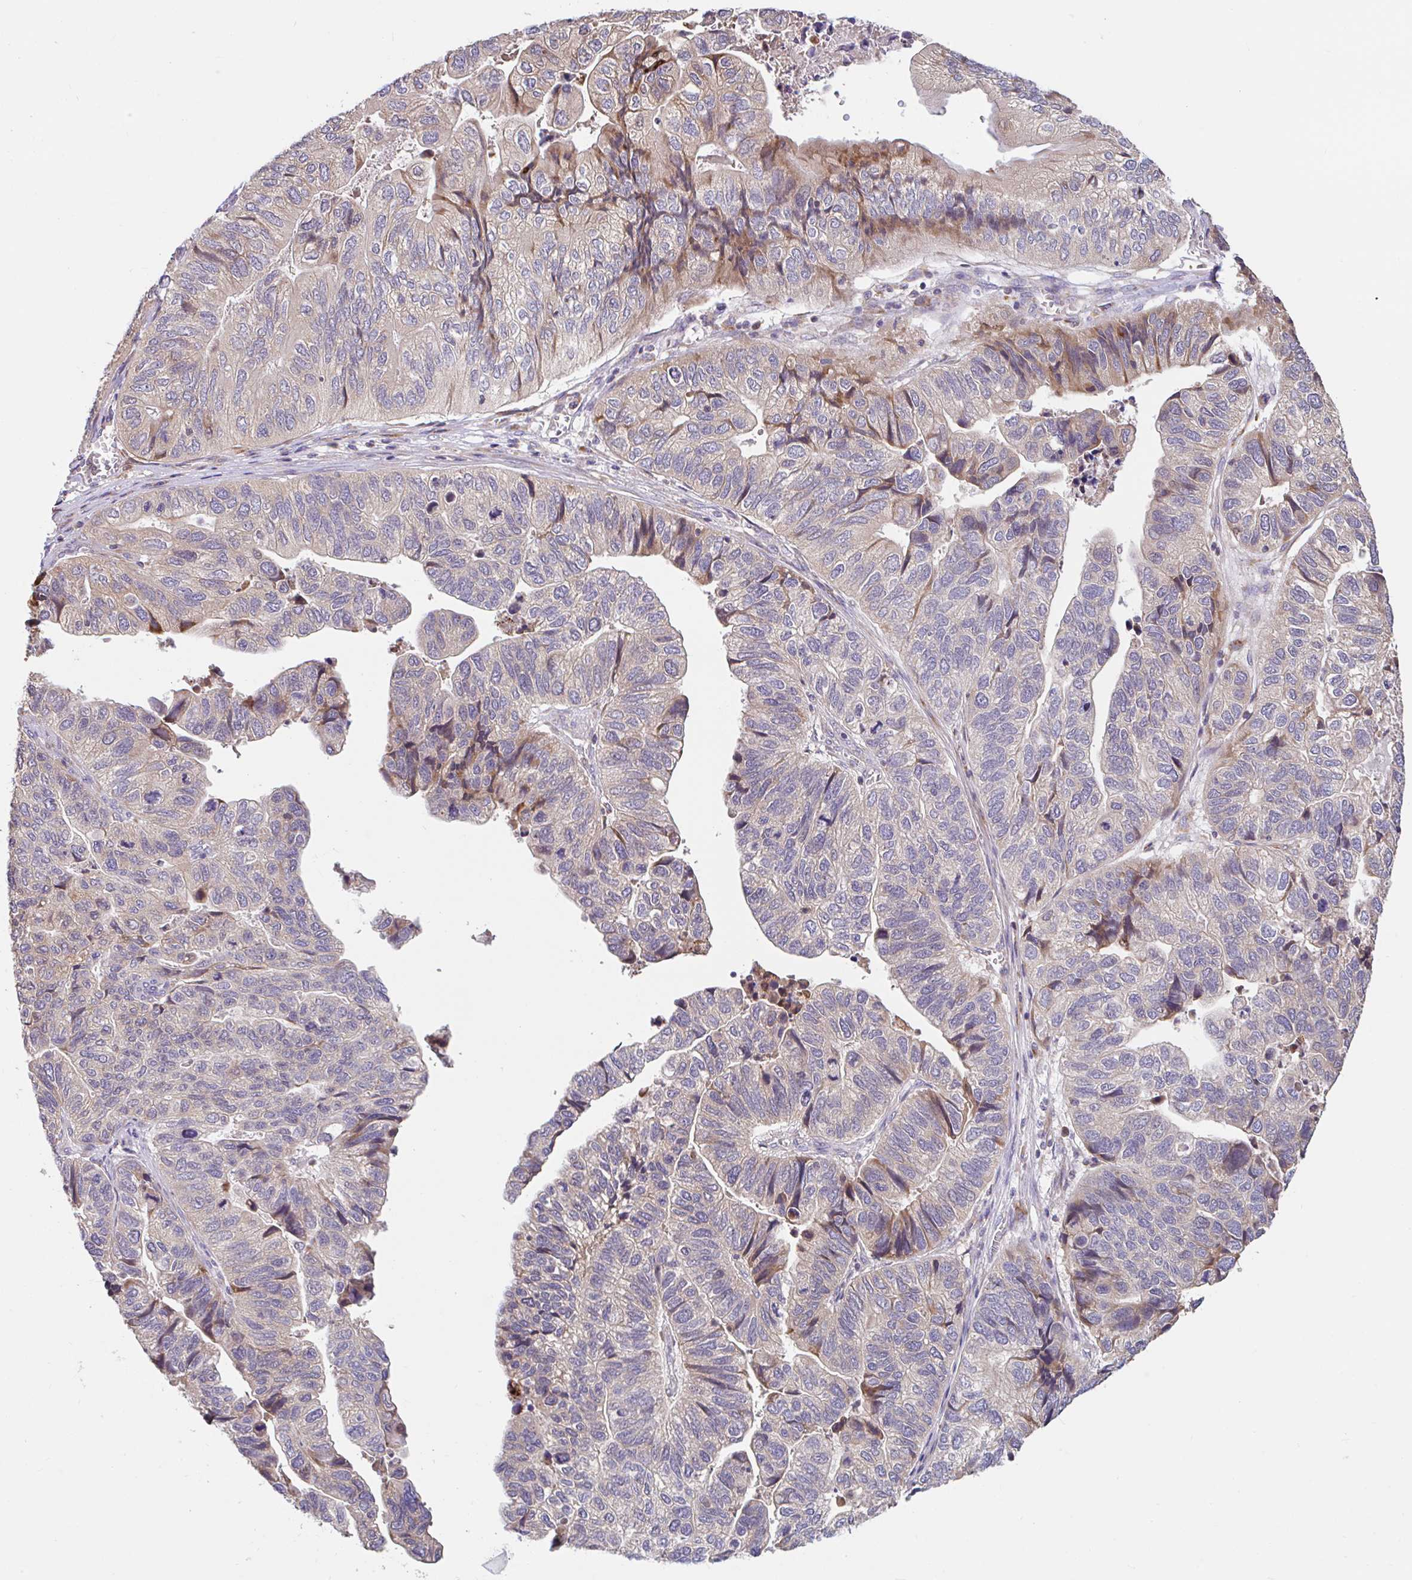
{"staining": {"intensity": "weak", "quantity": "<25%", "location": "cytoplasmic/membranous"}, "tissue": "stomach cancer", "cell_type": "Tumor cells", "image_type": "cancer", "snomed": [{"axis": "morphology", "description": "Adenocarcinoma, NOS"}, {"axis": "topography", "description": "Stomach, upper"}], "caption": "This histopathology image is of adenocarcinoma (stomach) stained with immunohistochemistry to label a protein in brown with the nuclei are counter-stained blue. There is no expression in tumor cells.", "gene": "RALBP1", "patient": {"sex": "female", "age": 67}}